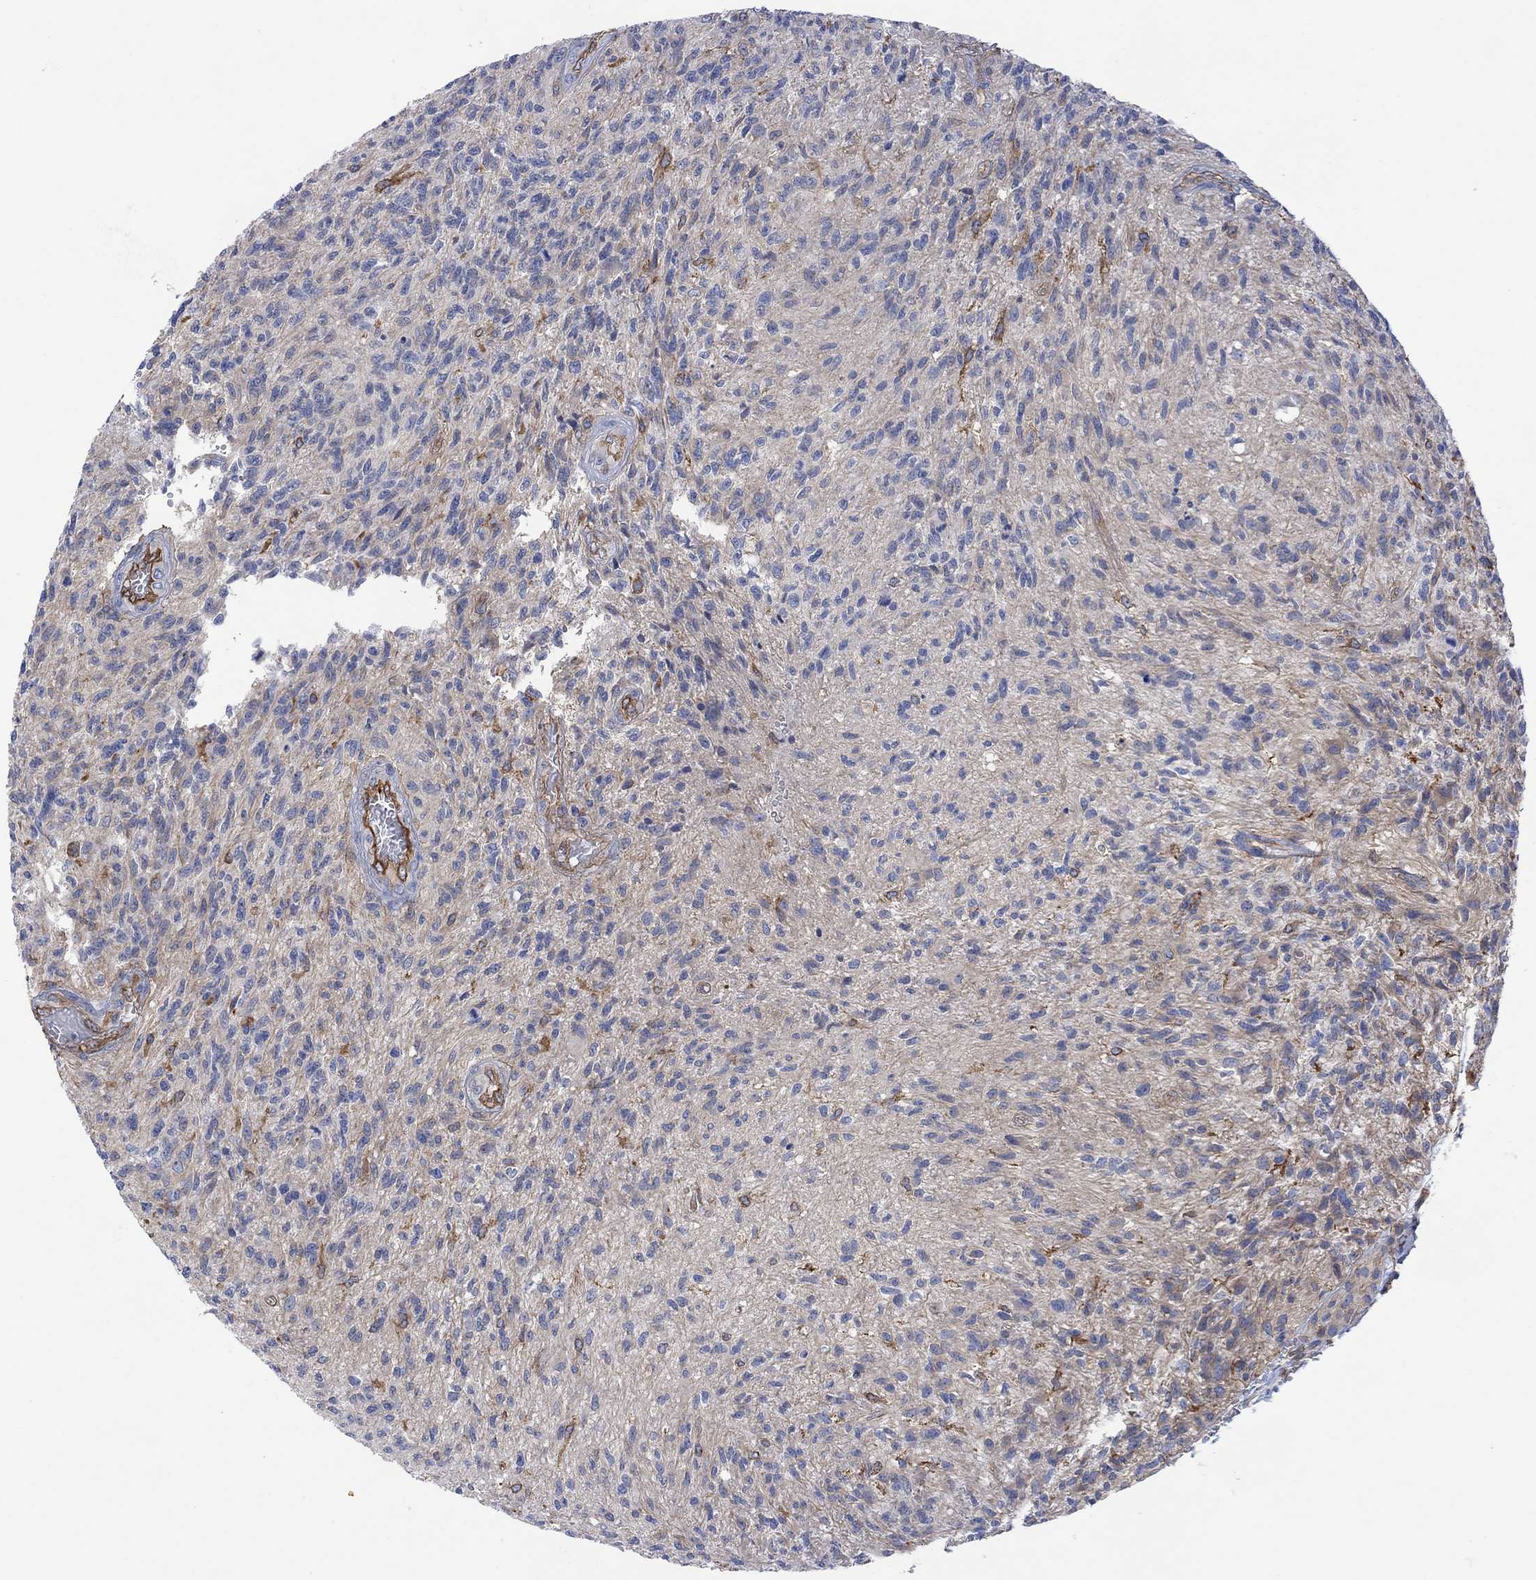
{"staining": {"intensity": "negative", "quantity": "none", "location": "none"}, "tissue": "glioma", "cell_type": "Tumor cells", "image_type": "cancer", "snomed": [{"axis": "morphology", "description": "Glioma, malignant, High grade"}, {"axis": "topography", "description": "Brain"}], "caption": "Malignant glioma (high-grade) was stained to show a protein in brown. There is no significant expression in tumor cells. (DAB (3,3'-diaminobenzidine) immunohistochemistry with hematoxylin counter stain).", "gene": "GBP5", "patient": {"sex": "male", "age": 56}}